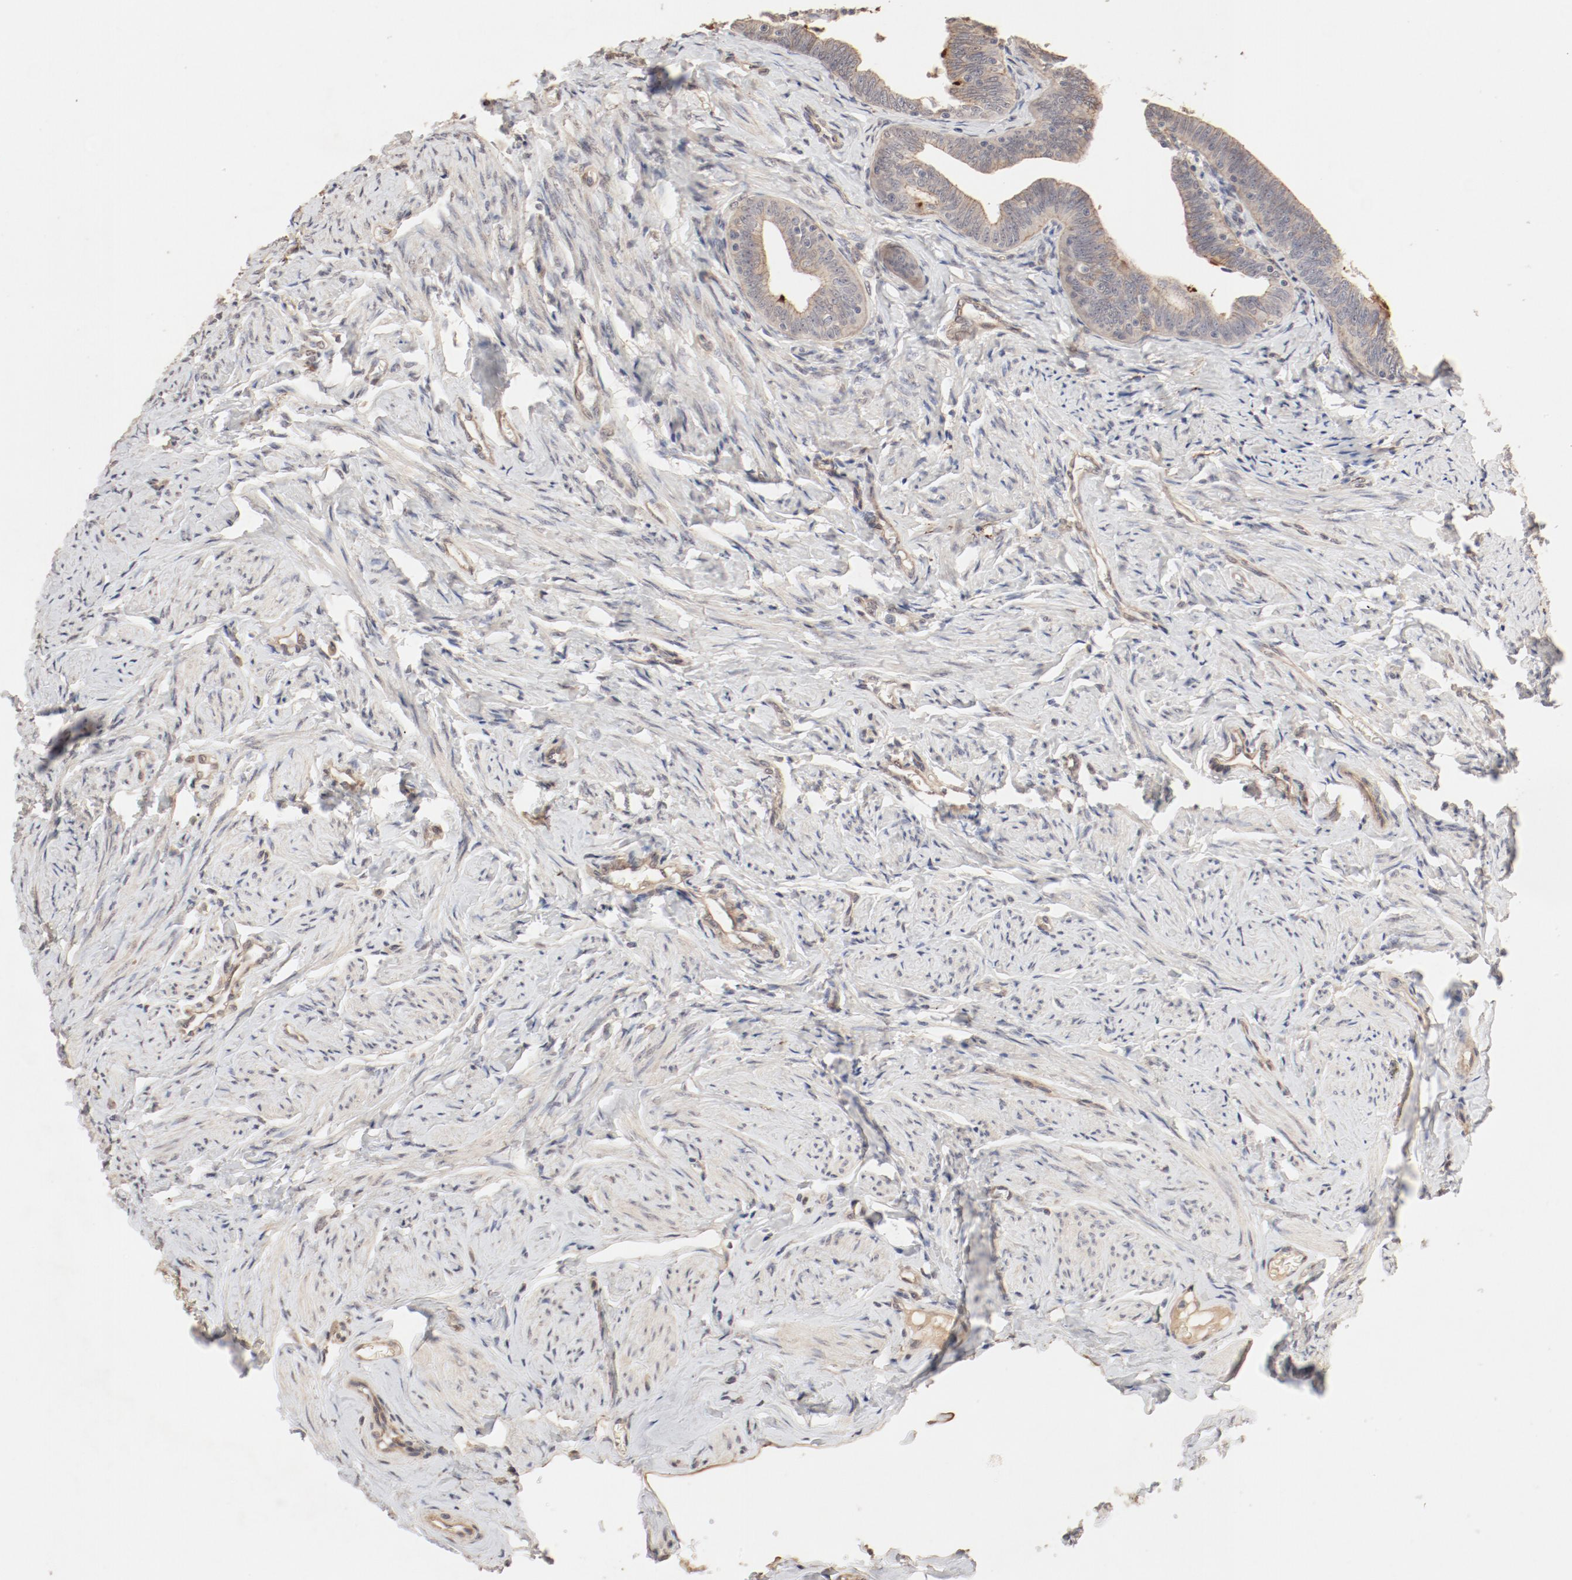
{"staining": {"intensity": "strong", "quantity": ">75%", "location": "cytoplasmic/membranous"}, "tissue": "fallopian tube", "cell_type": "Glandular cells", "image_type": "normal", "snomed": [{"axis": "morphology", "description": "Normal tissue, NOS"}, {"axis": "topography", "description": "Fallopian tube"}, {"axis": "topography", "description": "Ovary"}], "caption": "Immunohistochemistry (DAB) staining of benign human fallopian tube demonstrates strong cytoplasmic/membranous protein expression in about >75% of glandular cells. The protein is shown in brown color, while the nuclei are stained blue.", "gene": "IL3RA", "patient": {"sex": "female", "age": 69}}